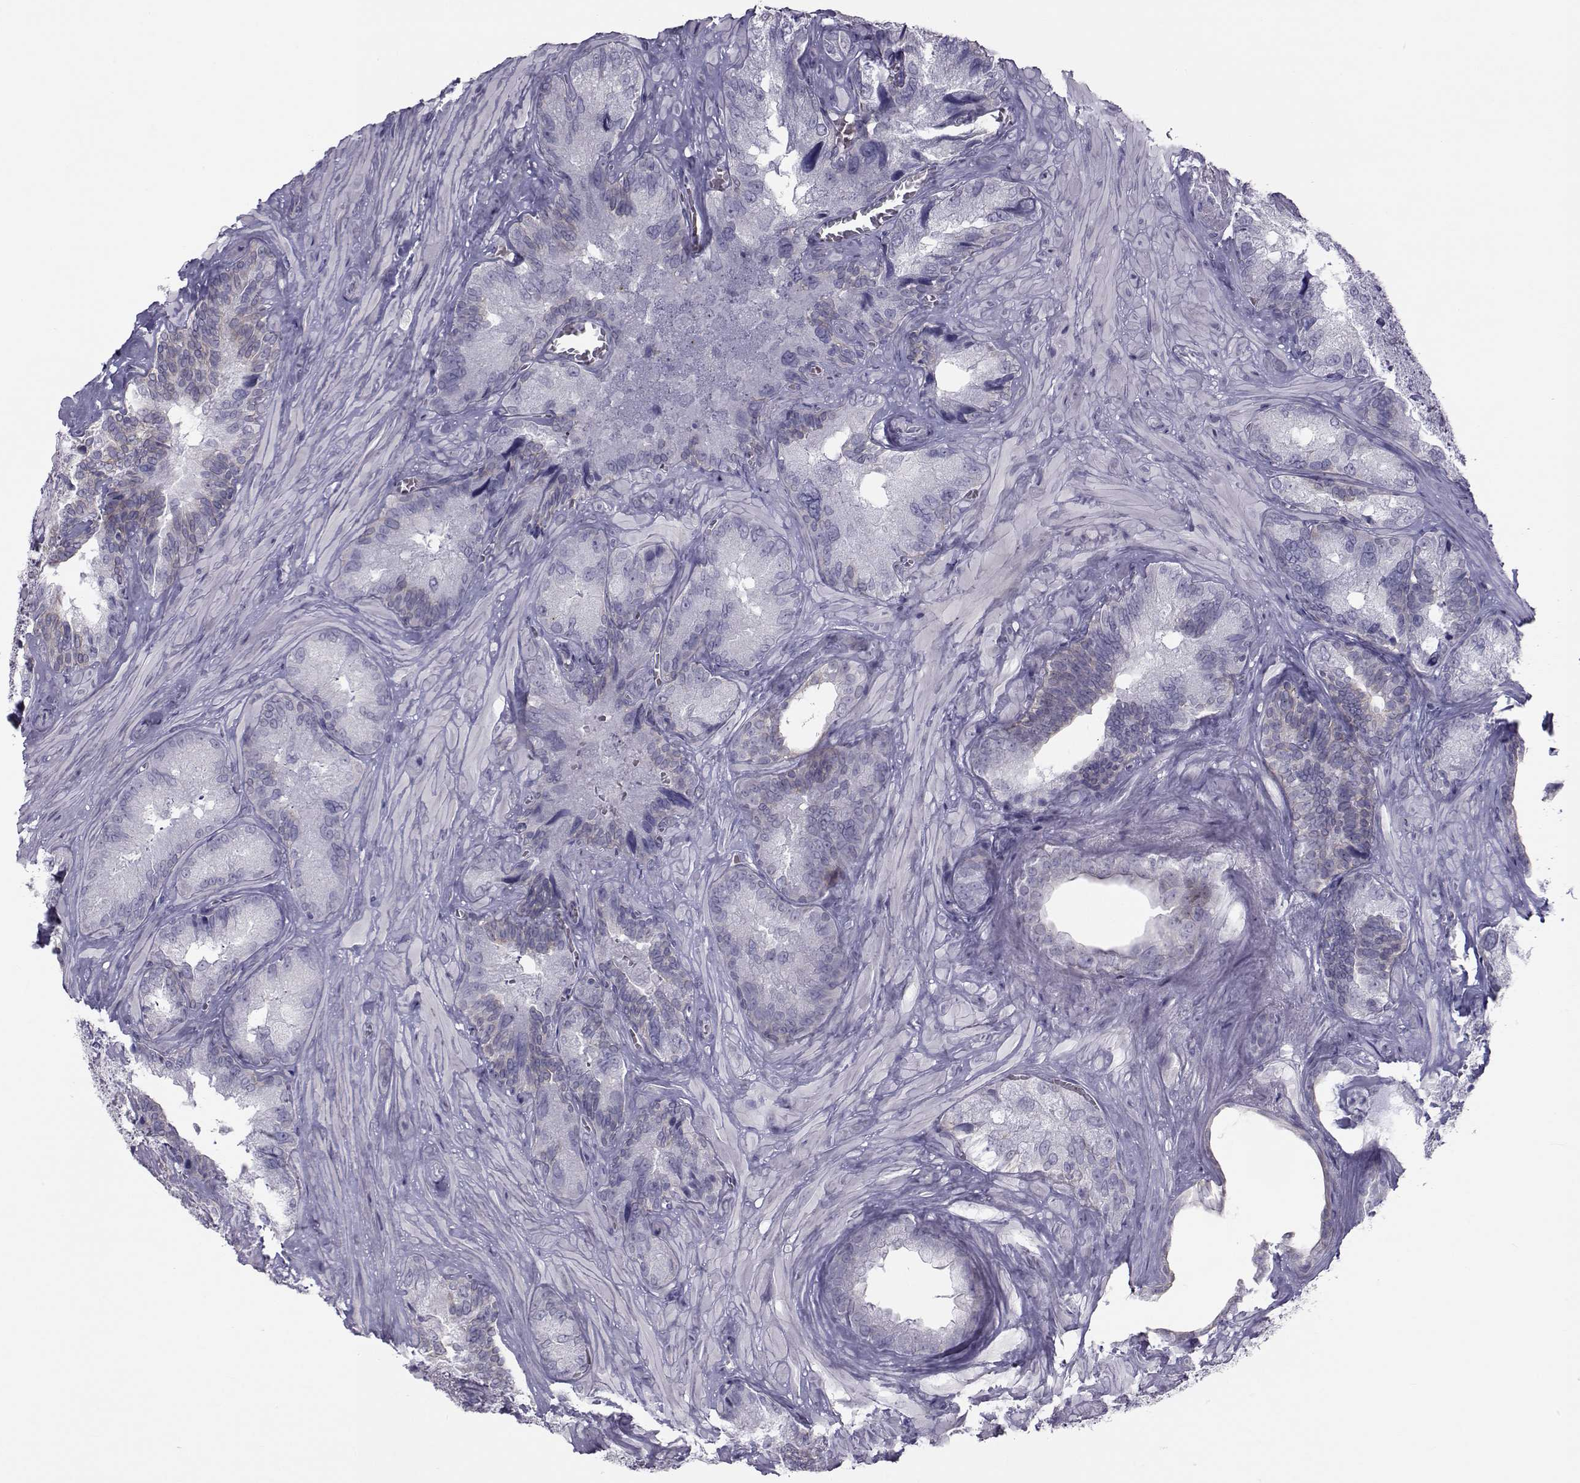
{"staining": {"intensity": "negative", "quantity": "none", "location": "none"}, "tissue": "seminal vesicle", "cell_type": "Glandular cells", "image_type": "normal", "snomed": [{"axis": "morphology", "description": "Normal tissue, NOS"}, {"axis": "topography", "description": "Seminal veicle"}], "caption": "Micrograph shows no protein staining in glandular cells of normal seminal vesicle. (Brightfield microscopy of DAB (3,3'-diaminobenzidine) immunohistochemistry at high magnification).", "gene": "GARIN3", "patient": {"sex": "male", "age": 72}}